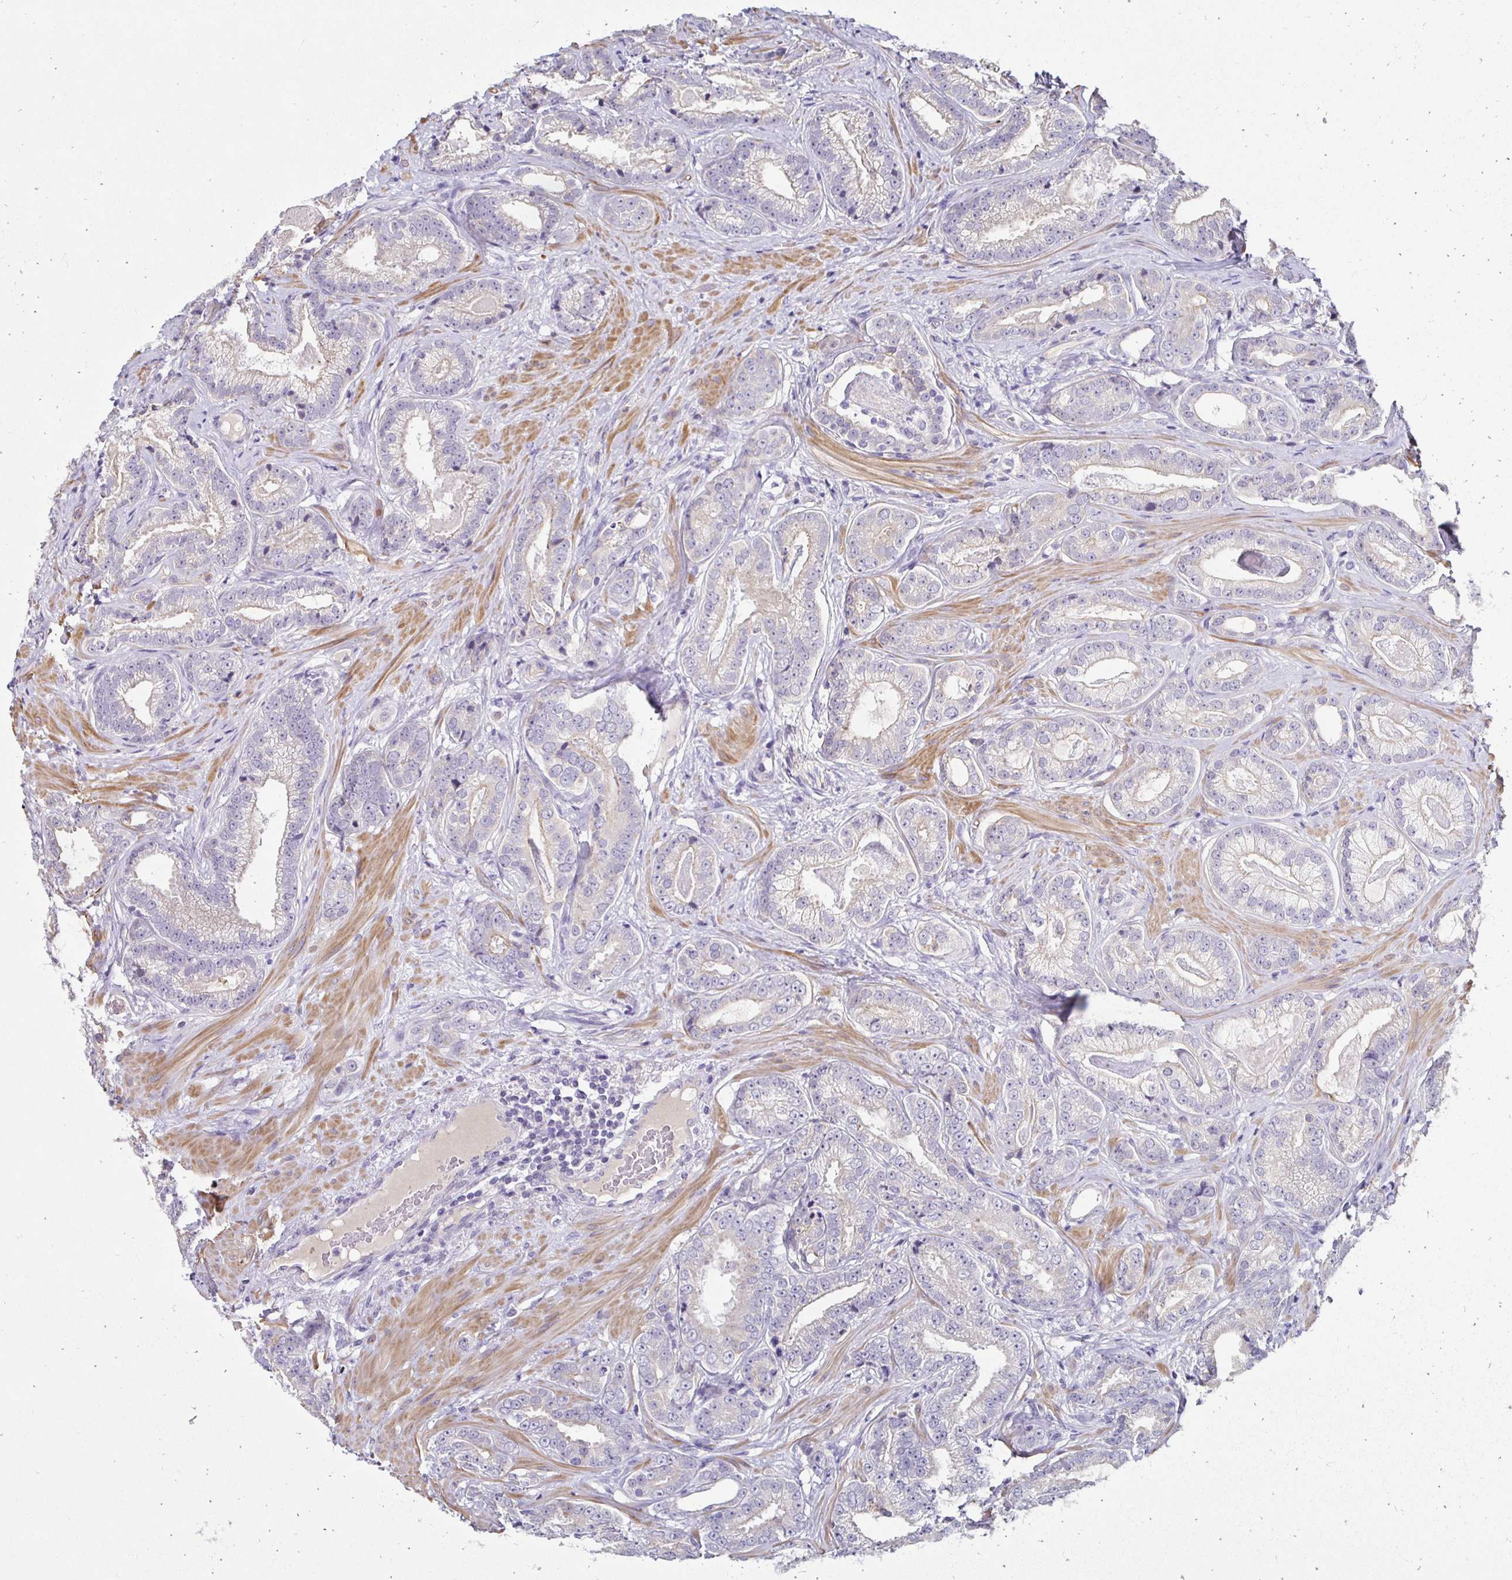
{"staining": {"intensity": "negative", "quantity": "none", "location": "none"}, "tissue": "prostate cancer", "cell_type": "Tumor cells", "image_type": "cancer", "snomed": [{"axis": "morphology", "description": "Adenocarcinoma, Low grade"}, {"axis": "topography", "description": "Prostate"}], "caption": "DAB immunohistochemical staining of prostate cancer (adenocarcinoma (low-grade)) exhibits no significant expression in tumor cells.", "gene": "AKAP6", "patient": {"sex": "male", "age": 61}}